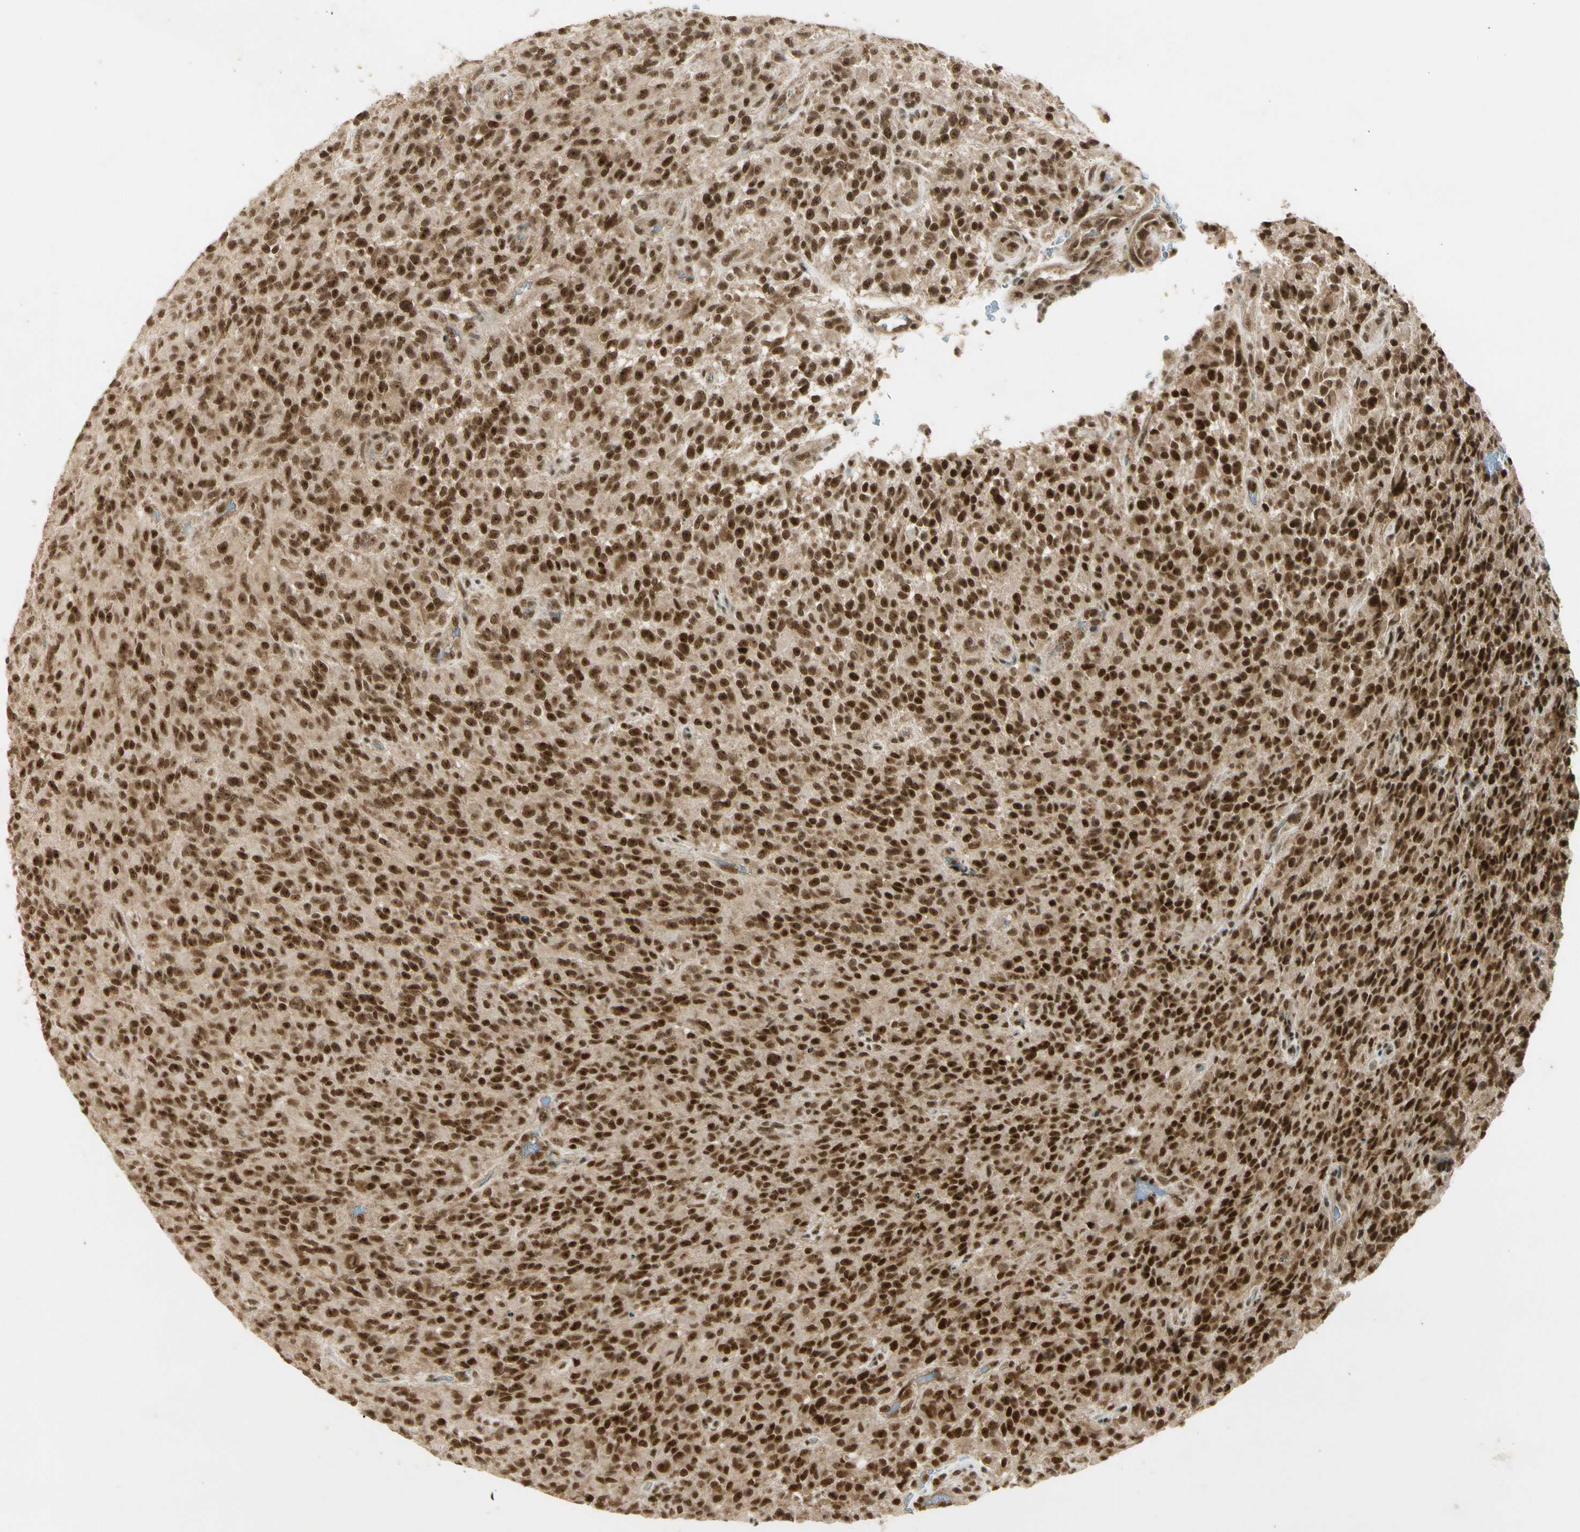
{"staining": {"intensity": "strong", "quantity": ">75%", "location": "cytoplasmic/membranous,nuclear"}, "tissue": "glioma", "cell_type": "Tumor cells", "image_type": "cancer", "snomed": [{"axis": "morphology", "description": "Glioma, malignant, High grade"}, {"axis": "topography", "description": "Brain"}], "caption": "Immunohistochemistry staining of glioma, which exhibits high levels of strong cytoplasmic/membranous and nuclear positivity in approximately >75% of tumor cells indicating strong cytoplasmic/membranous and nuclear protein positivity. The staining was performed using DAB (brown) for protein detection and nuclei were counterstained in hematoxylin (blue).", "gene": "ZNF135", "patient": {"sex": "male", "age": 71}}